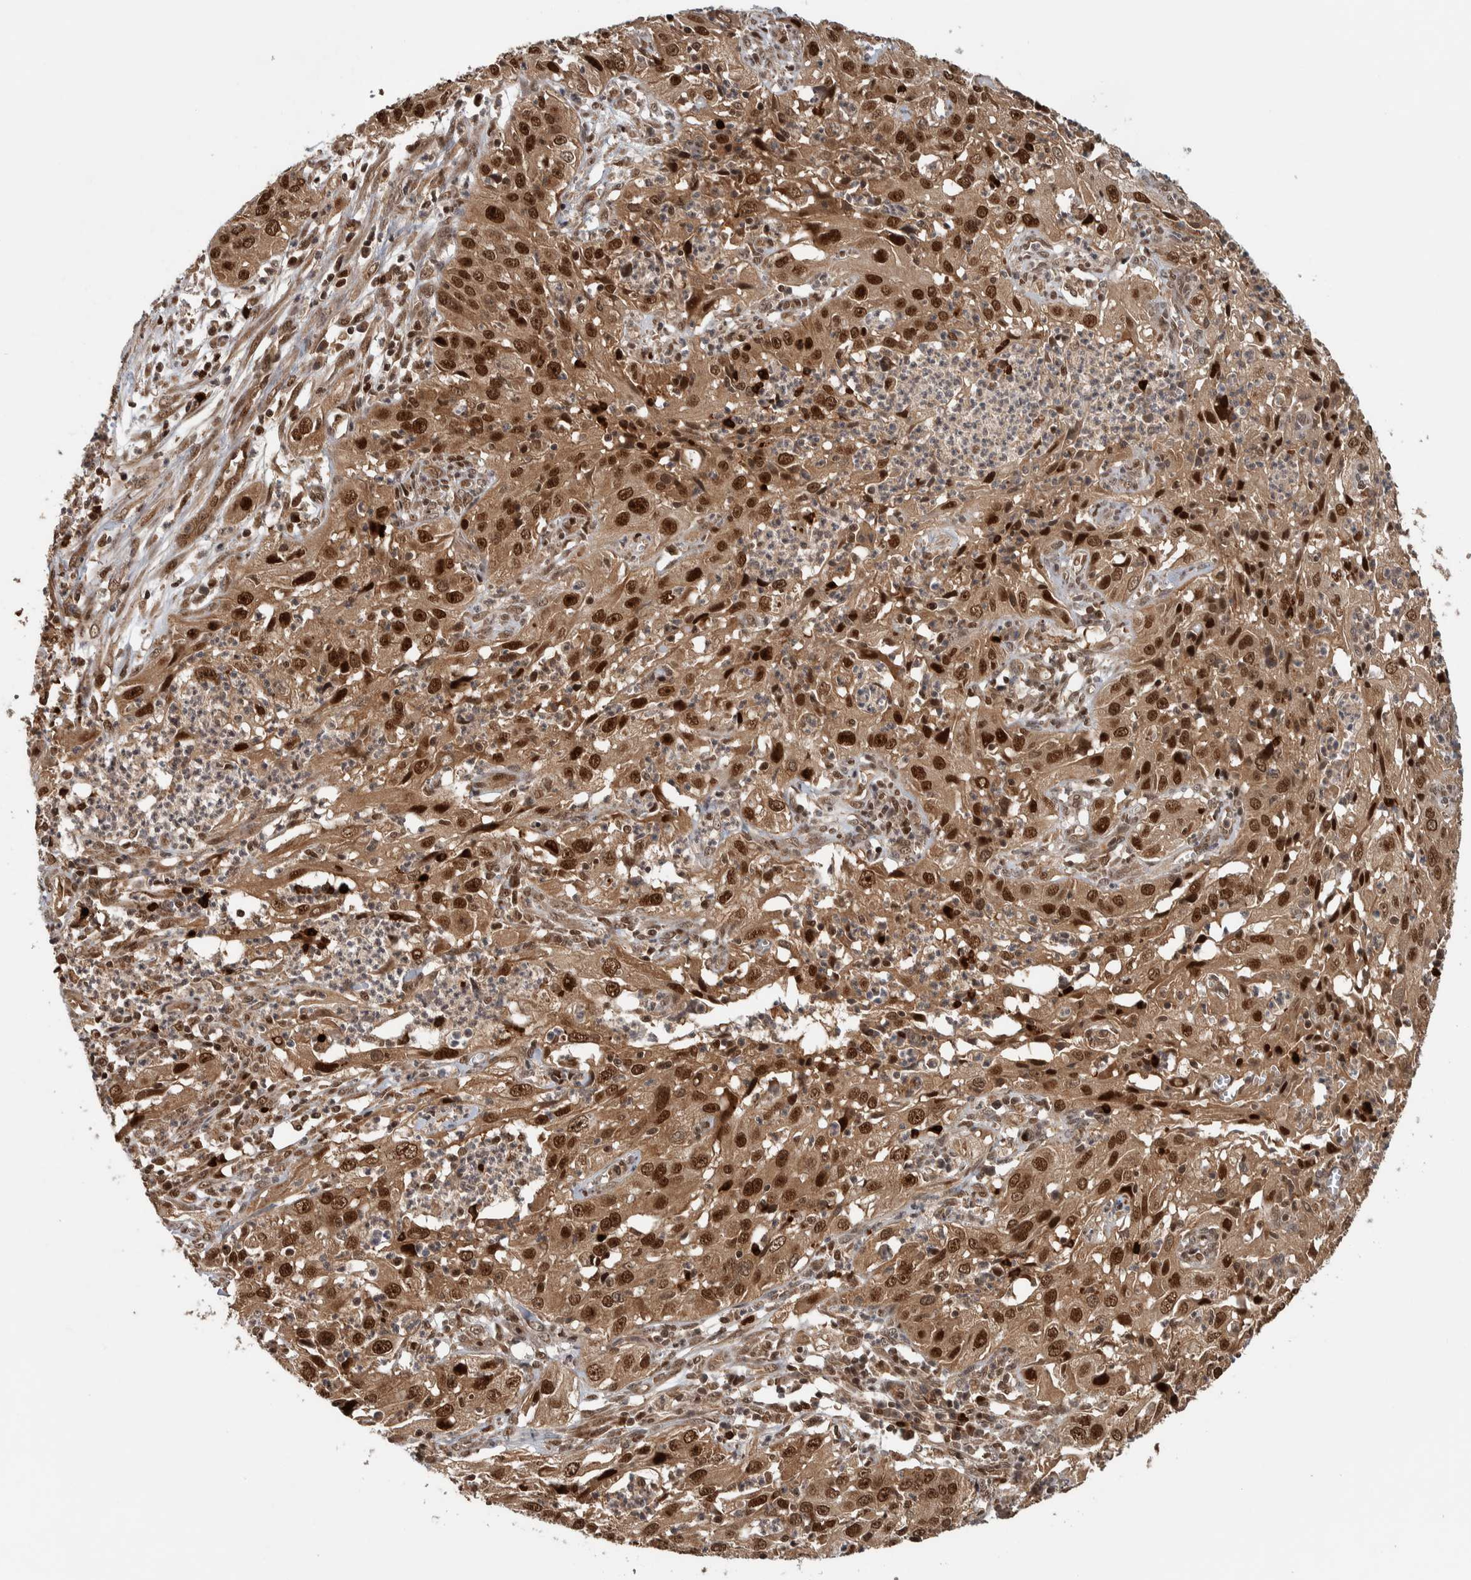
{"staining": {"intensity": "strong", "quantity": ">75%", "location": "cytoplasmic/membranous,nuclear"}, "tissue": "cervical cancer", "cell_type": "Tumor cells", "image_type": "cancer", "snomed": [{"axis": "morphology", "description": "Squamous cell carcinoma, NOS"}, {"axis": "topography", "description": "Cervix"}], "caption": "Cervical cancer stained for a protein exhibits strong cytoplasmic/membranous and nuclear positivity in tumor cells.", "gene": "RPS6KA4", "patient": {"sex": "female", "age": 32}}